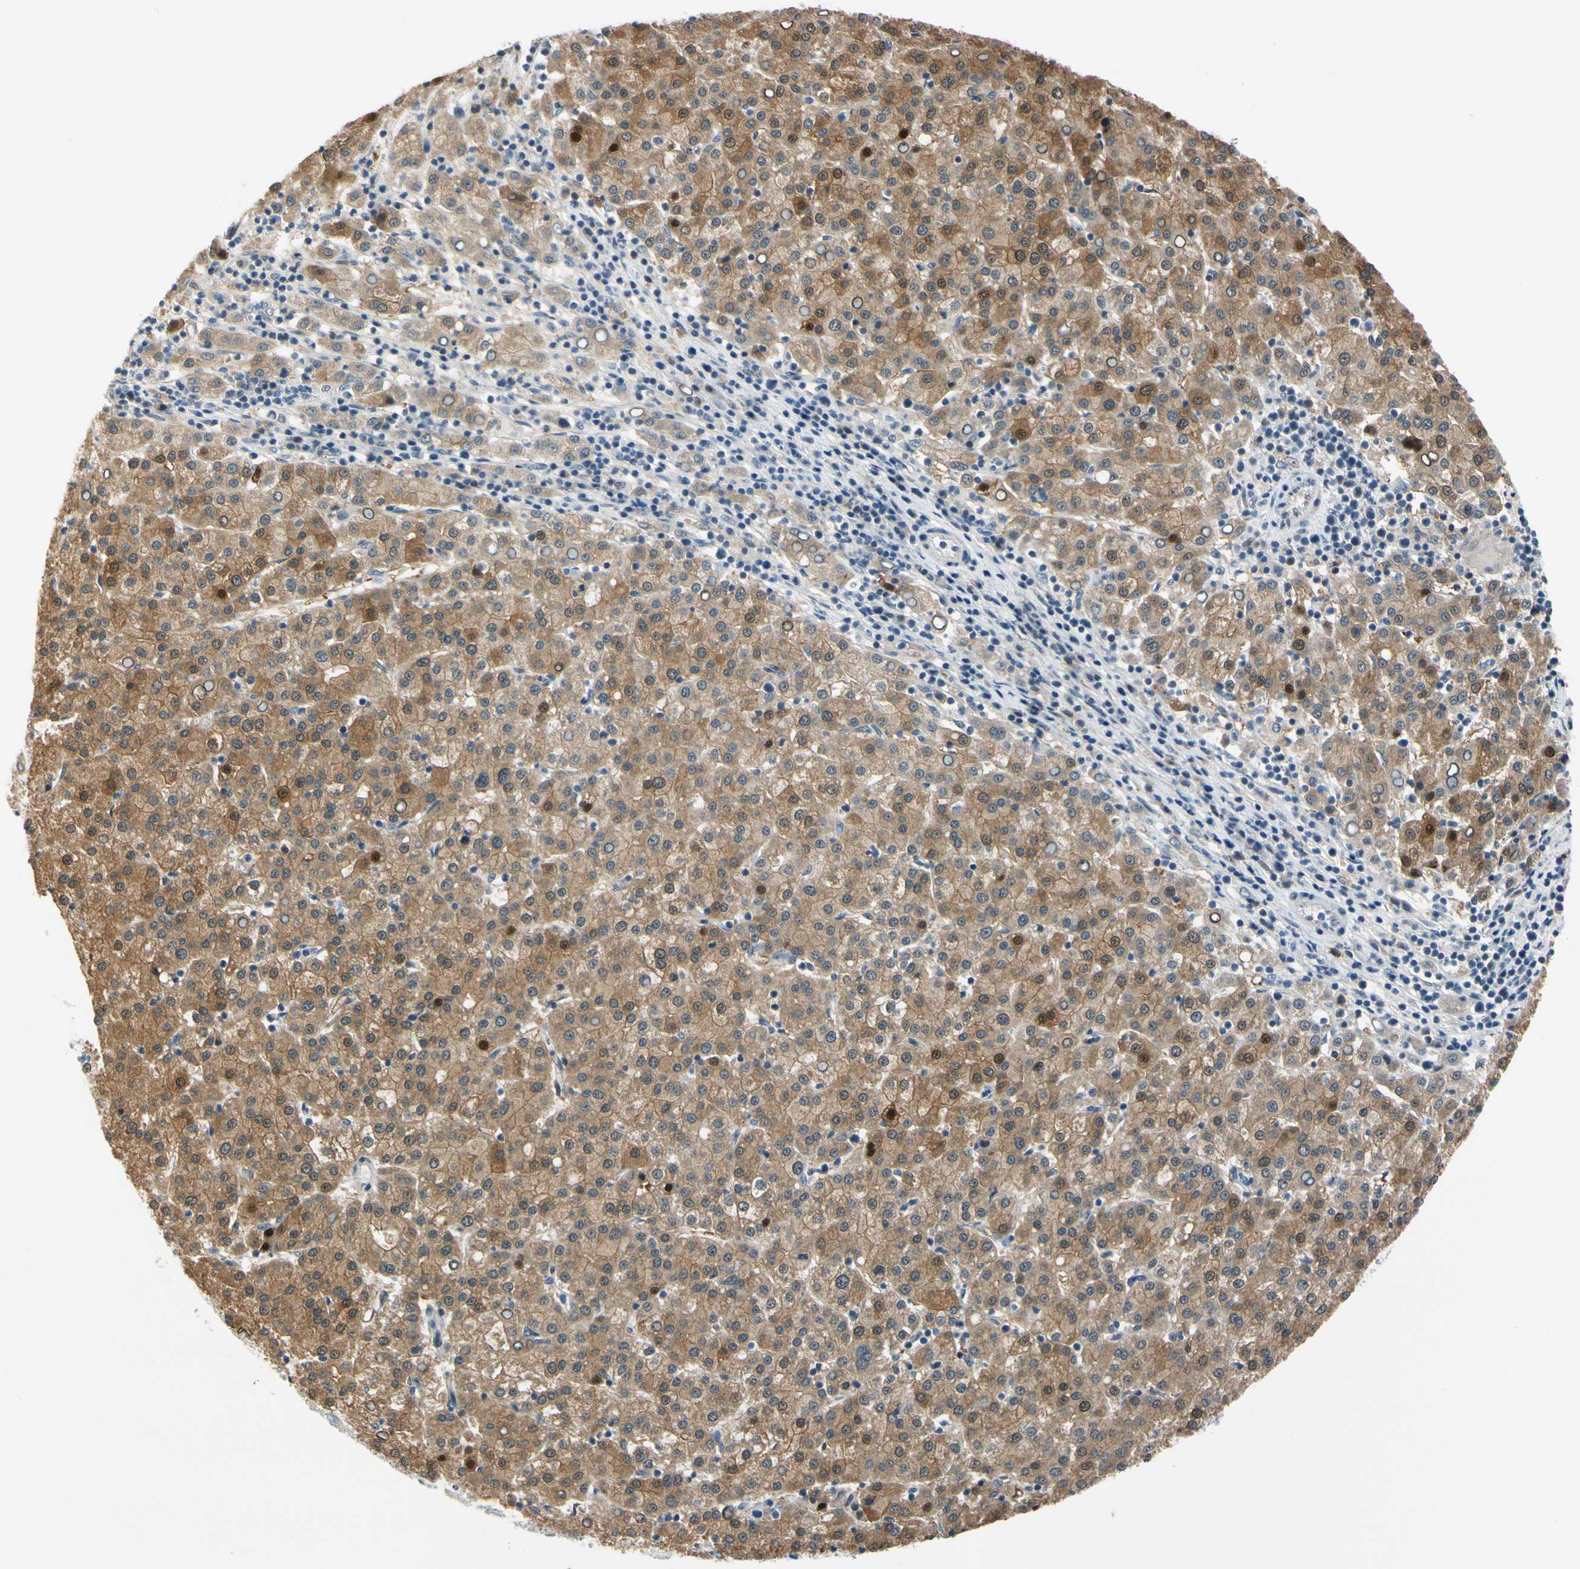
{"staining": {"intensity": "moderate", "quantity": ">75%", "location": "cytoplasmic/membranous"}, "tissue": "liver cancer", "cell_type": "Tumor cells", "image_type": "cancer", "snomed": [{"axis": "morphology", "description": "Carcinoma, Hepatocellular, NOS"}, {"axis": "topography", "description": "Liver"}], "caption": "This micrograph shows IHC staining of liver cancer (hepatocellular carcinoma), with medium moderate cytoplasmic/membranous positivity in approximately >75% of tumor cells.", "gene": "SLC27A6", "patient": {"sex": "female", "age": 58}}